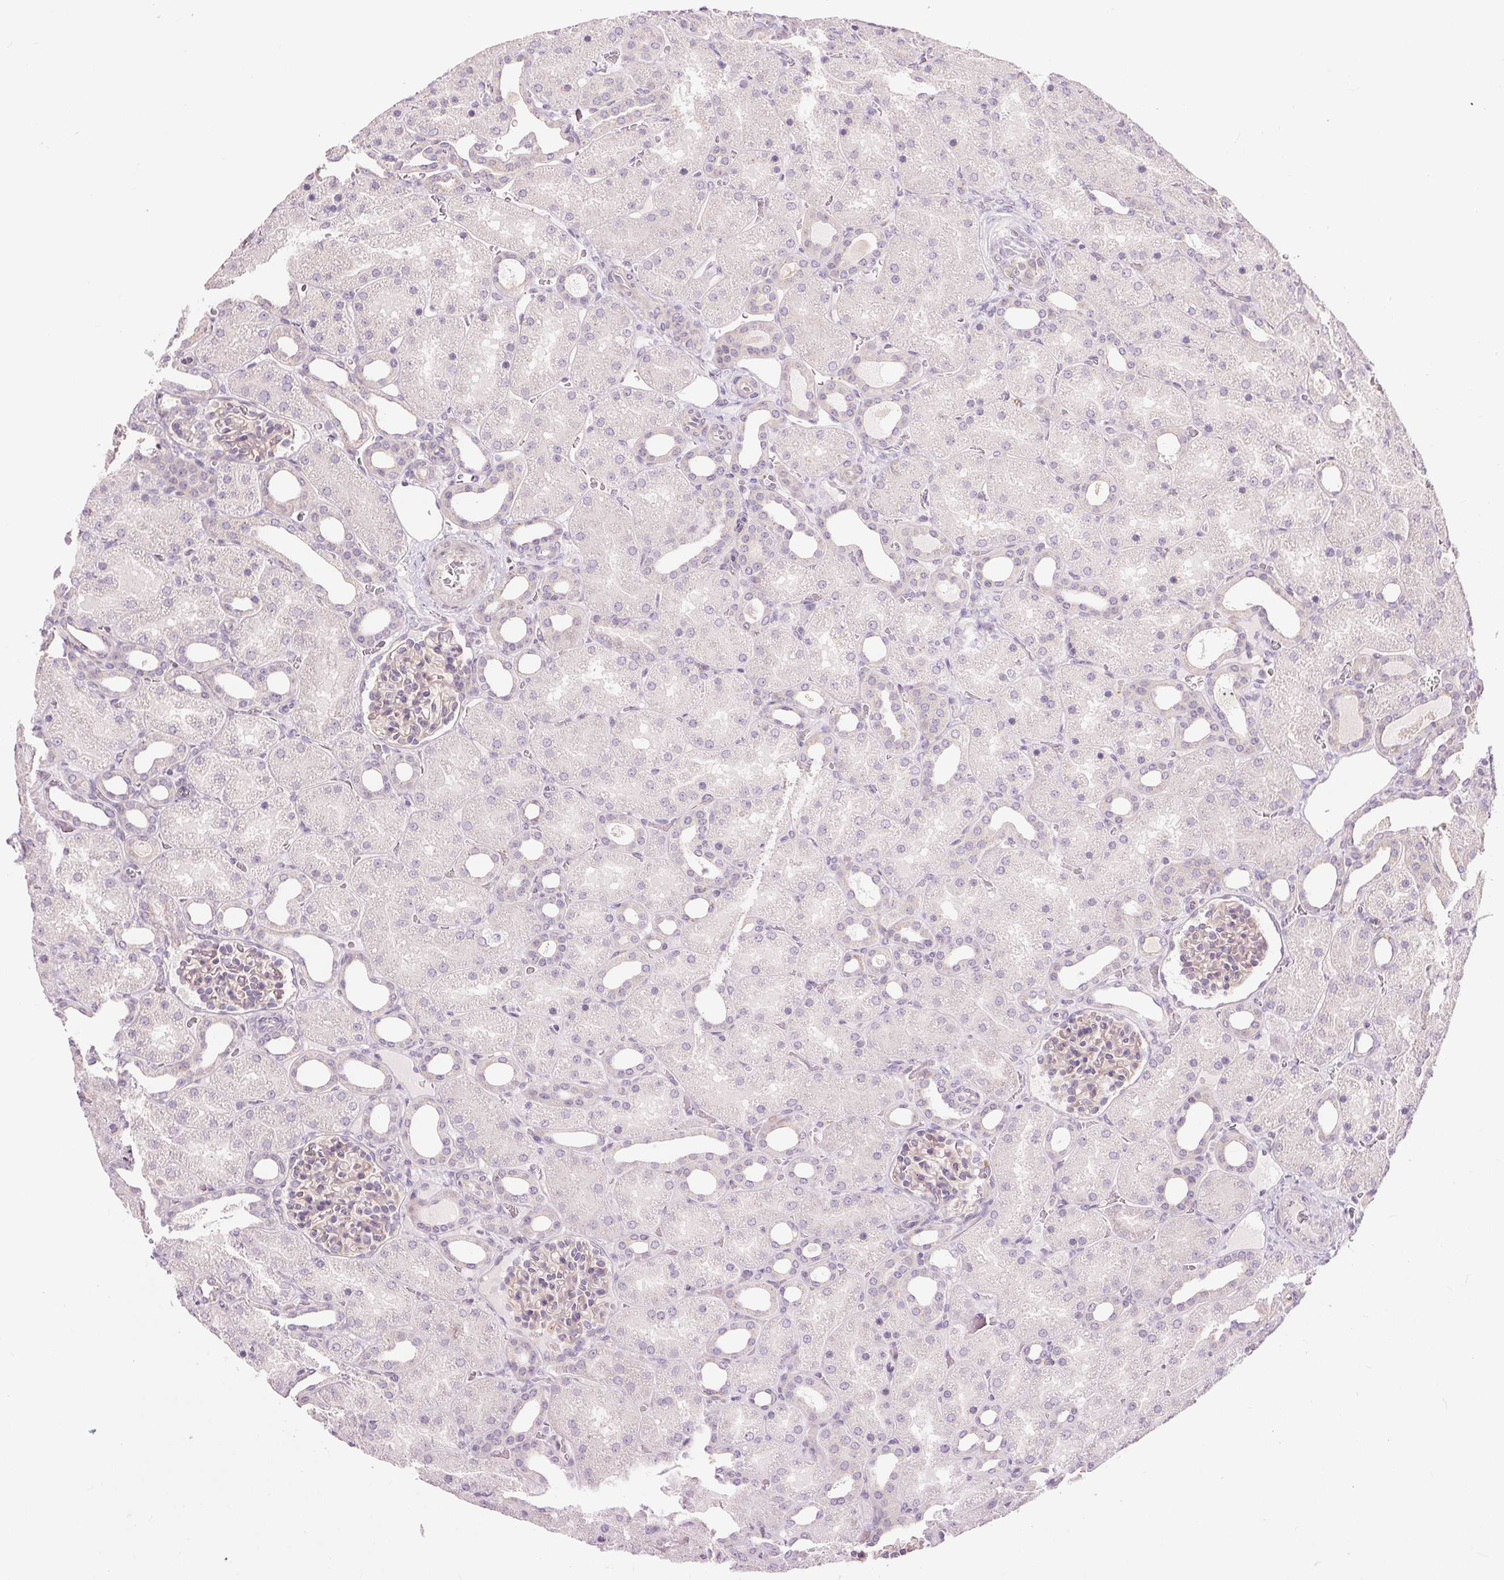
{"staining": {"intensity": "negative", "quantity": "none", "location": "none"}, "tissue": "kidney", "cell_type": "Cells in glomeruli", "image_type": "normal", "snomed": [{"axis": "morphology", "description": "Normal tissue, NOS"}, {"axis": "topography", "description": "Kidney"}], "caption": "High power microscopy micrograph of an immunohistochemistry image of benign kidney, revealing no significant positivity in cells in glomeruli. (Brightfield microscopy of DAB IHC at high magnification).", "gene": "CTNNA3", "patient": {"sex": "male", "age": 2}}